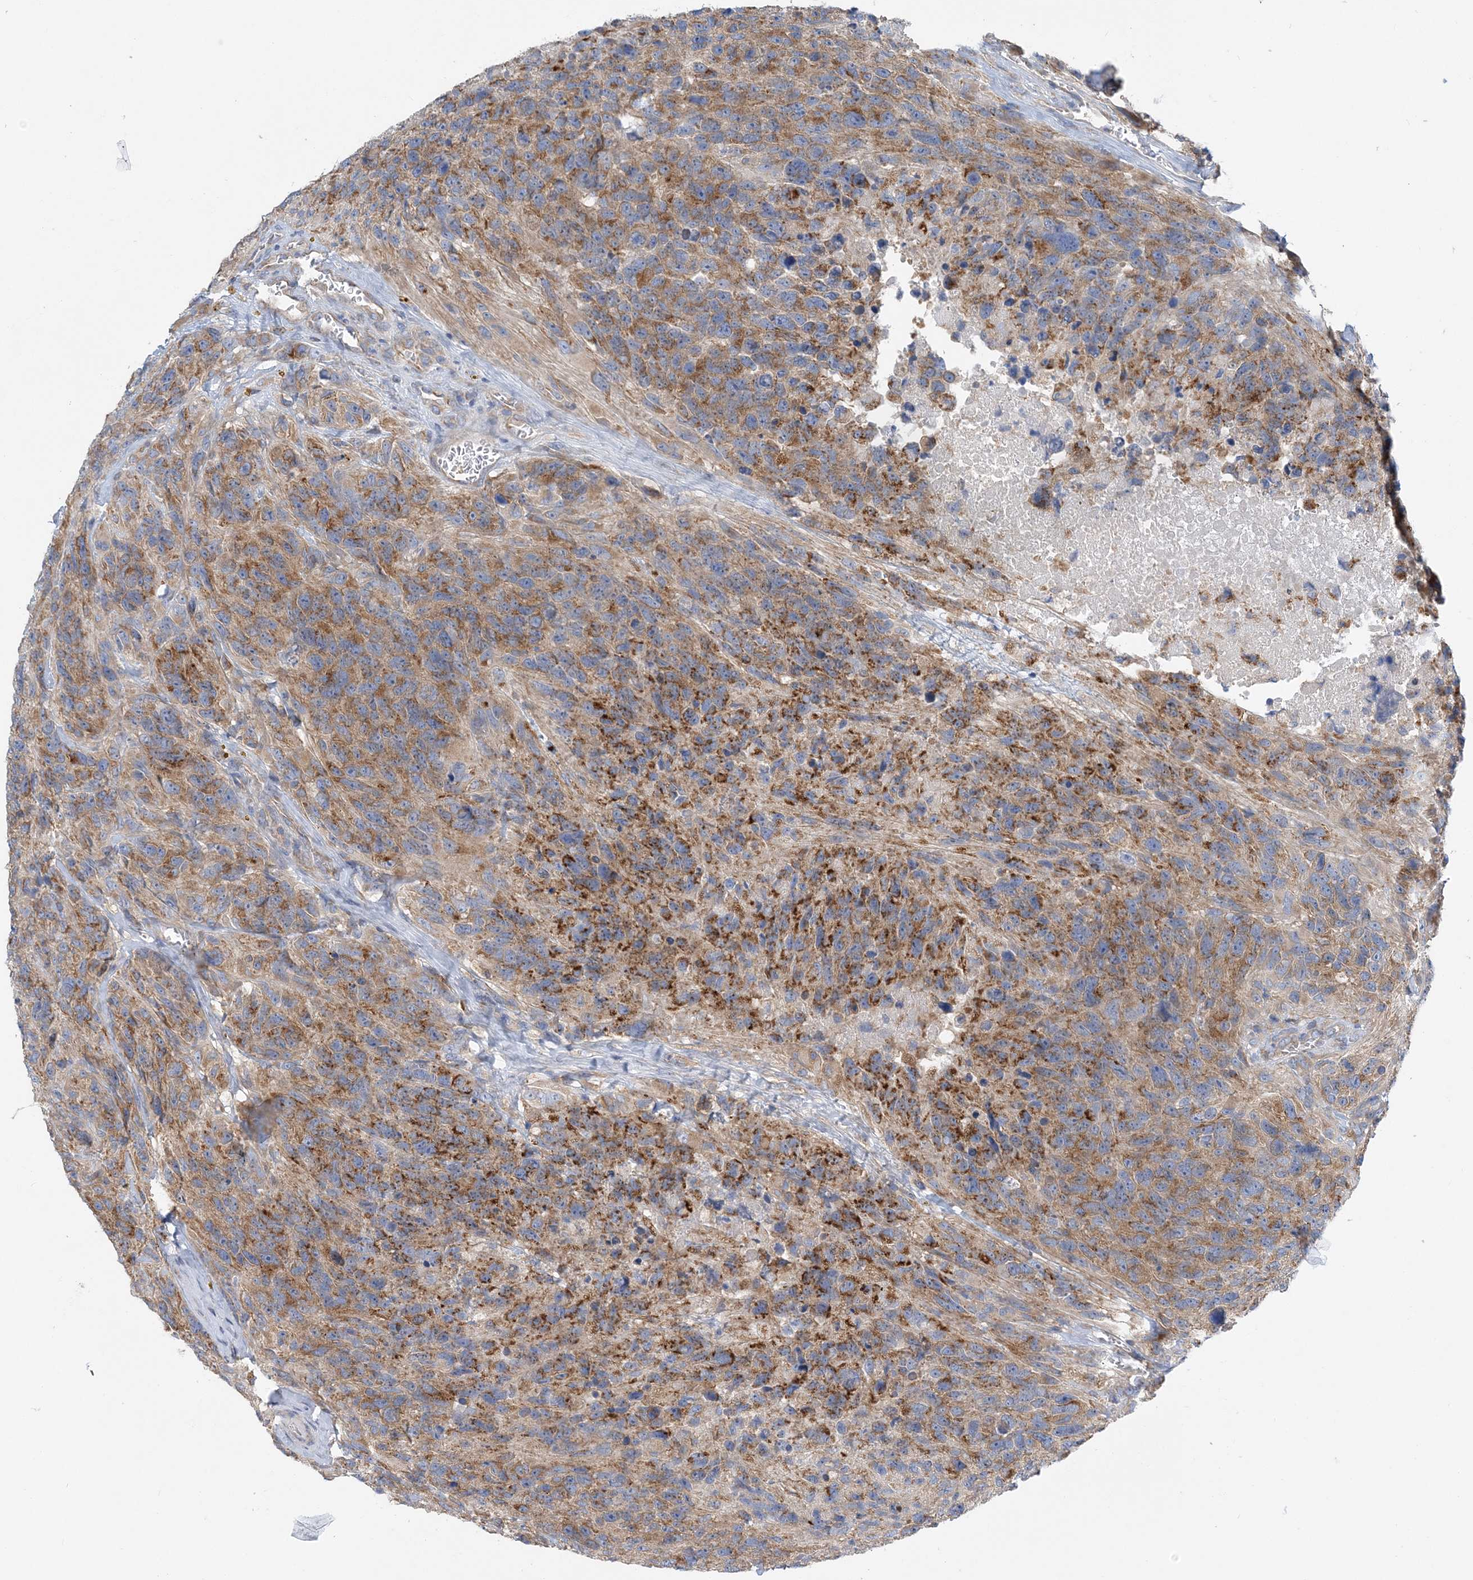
{"staining": {"intensity": "moderate", "quantity": "25%-75%", "location": "cytoplasmic/membranous"}, "tissue": "glioma", "cell_type": "Tumor cells", "image_type": "cancer", "snomed": [{"axis": "morphology", "description": "Glioma, malignant, High grade"}, {"axis": "topography", "description": "Brain"}], "caption": "A brown stain labels moderate cytoplasmic/membranous positivity of a protein in glioma tumor cells. Using DAB (3,3'-diaminobenzidine) (brown) and hematoxylin (blue) stains, captured at high magnification using brightfield microscopy.", "gene": "FAM114A2", "patient": {"sex": "male", "age": 69}}